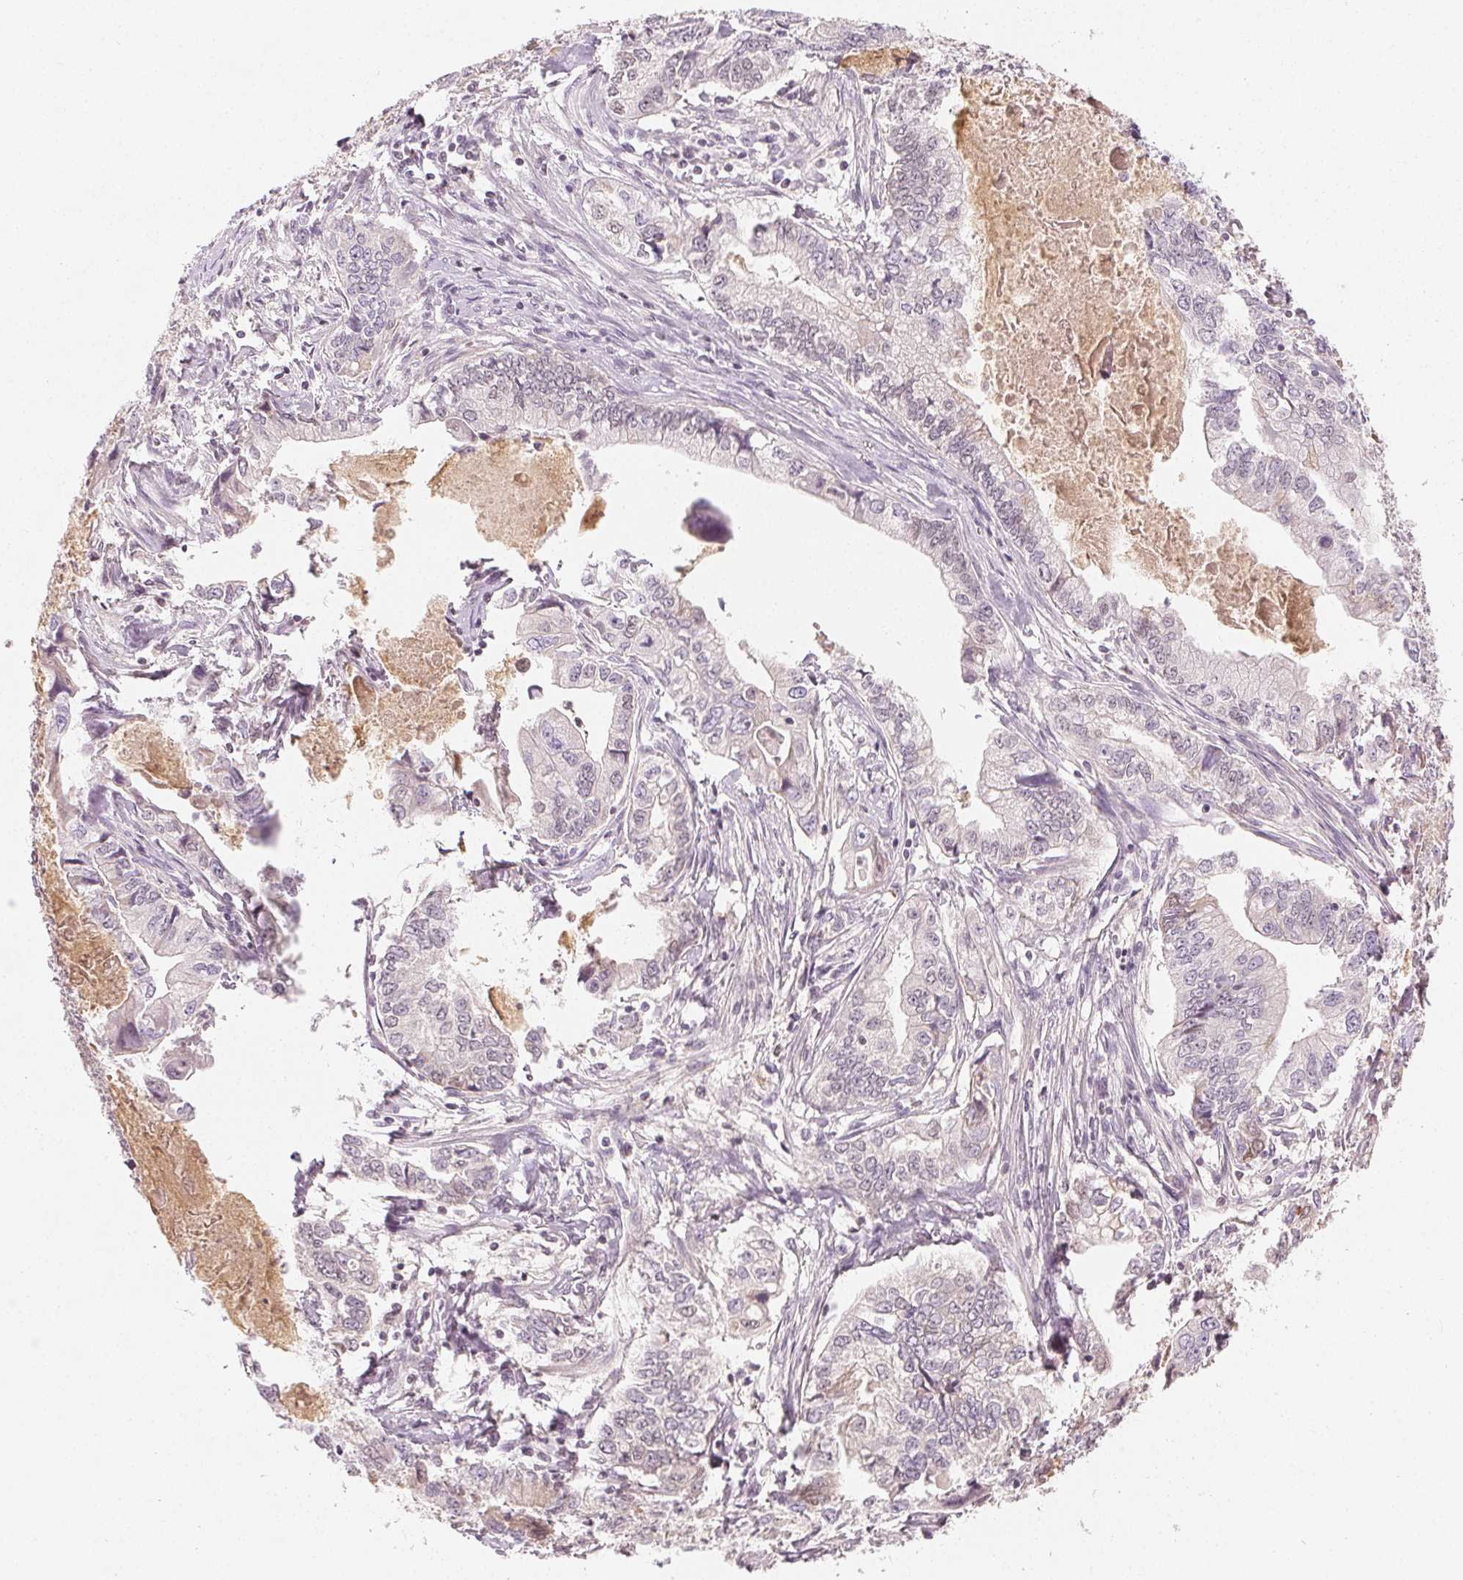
{"staining": {"intensity": "negative", "quantity": "none", "location": "none"}, "tissue": "stomach cancer", "cell_type": "Tumor cells", "image_type": "cancer", "snomed": [{"axis": "morphology", "description": "Adenocarcinoma, NOS"}, {"axis": "topography", "description": "Pancreas"}, {"axis": "topography", "description": "Stomach, upper"}], "caption": "DAB (3,3'-diaminobenzidine) immunohistochemical staining of adenocarcinoma (stomach) shows no significant staining in tumor cells.", "gene": "AFM", "patient": {"sex": "male", "age": 77}}